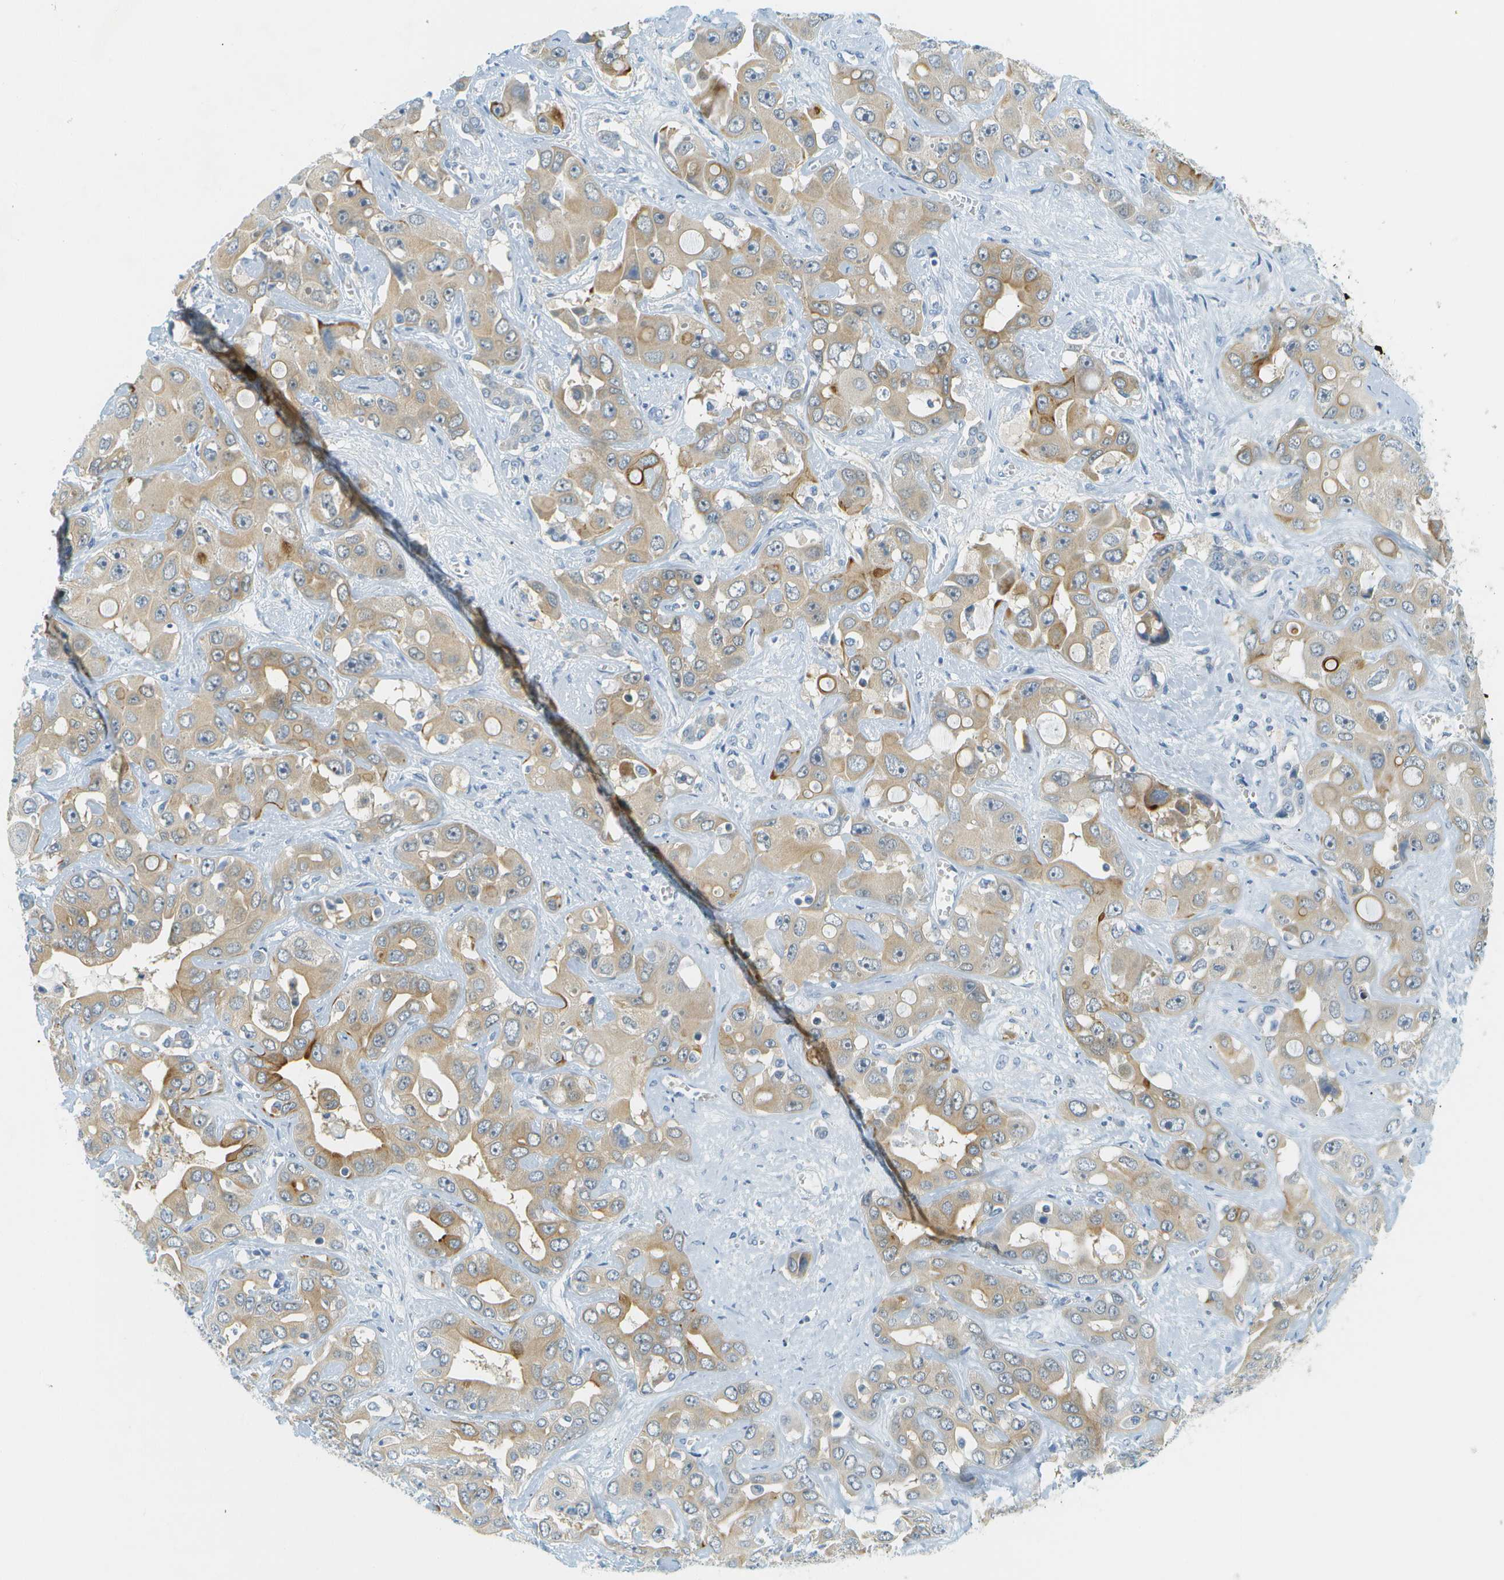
{"staining": {"intensity": "moderate", "quantity": "25%-75%", "location": "cytoplasmic/membranous"}, "tissue": "liver cancer", "cell_type": "Tumor cells", "image_type": "cancer", "snomed": [{"axis": "morphology", "description": "Cholangiocarcinoma"}, {"axis": "topography", "description": "Liver"}], "caption": "Protein positivity by IHC displays moderate cytoplasmic/membranous positivity in approximately 25%-75% of tumor cells in liver cancer.", "gene": "SMYD5", "patient": {"sex": "female", "age": 52}}